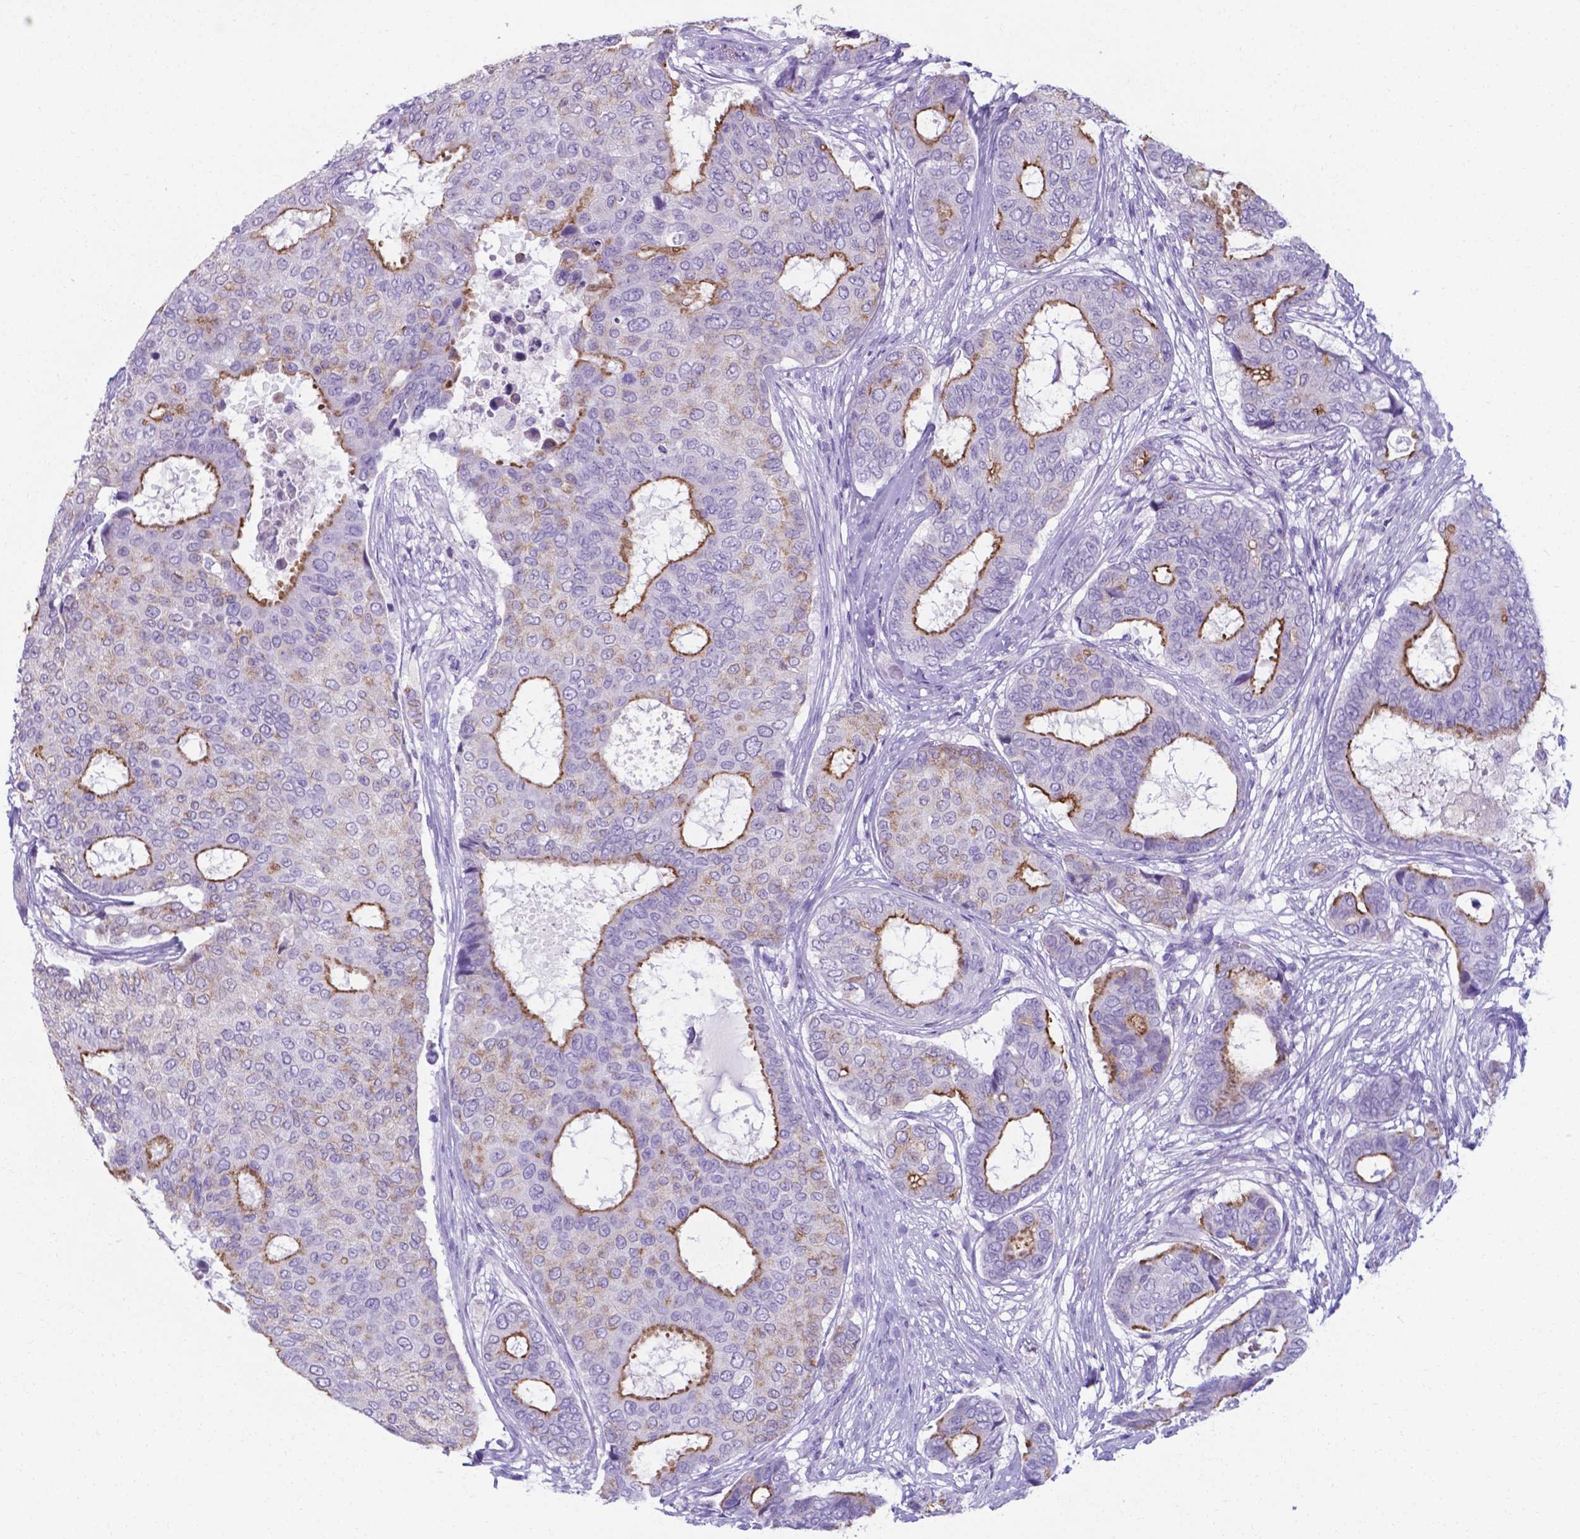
{"staining": {"intensity": "moderate", "quantity": ">75%", "location": "cytoplasmic/membranous"}, "tissue": "breast cancer", "cell_type": "Tumor cells", "image_type": "cancer", "snomed": [{"axis": "morphology", "description": "Duct carcinoma"}, {"axis": "topography", "description": "Breast"}], "caption": "Human breast cancer (invasive ductal carcinoma) stained with a protein marker shows moderate staining in tumor cells.", "gene": "AP5B1", "patient": {"sex": "female", "age": 75}}